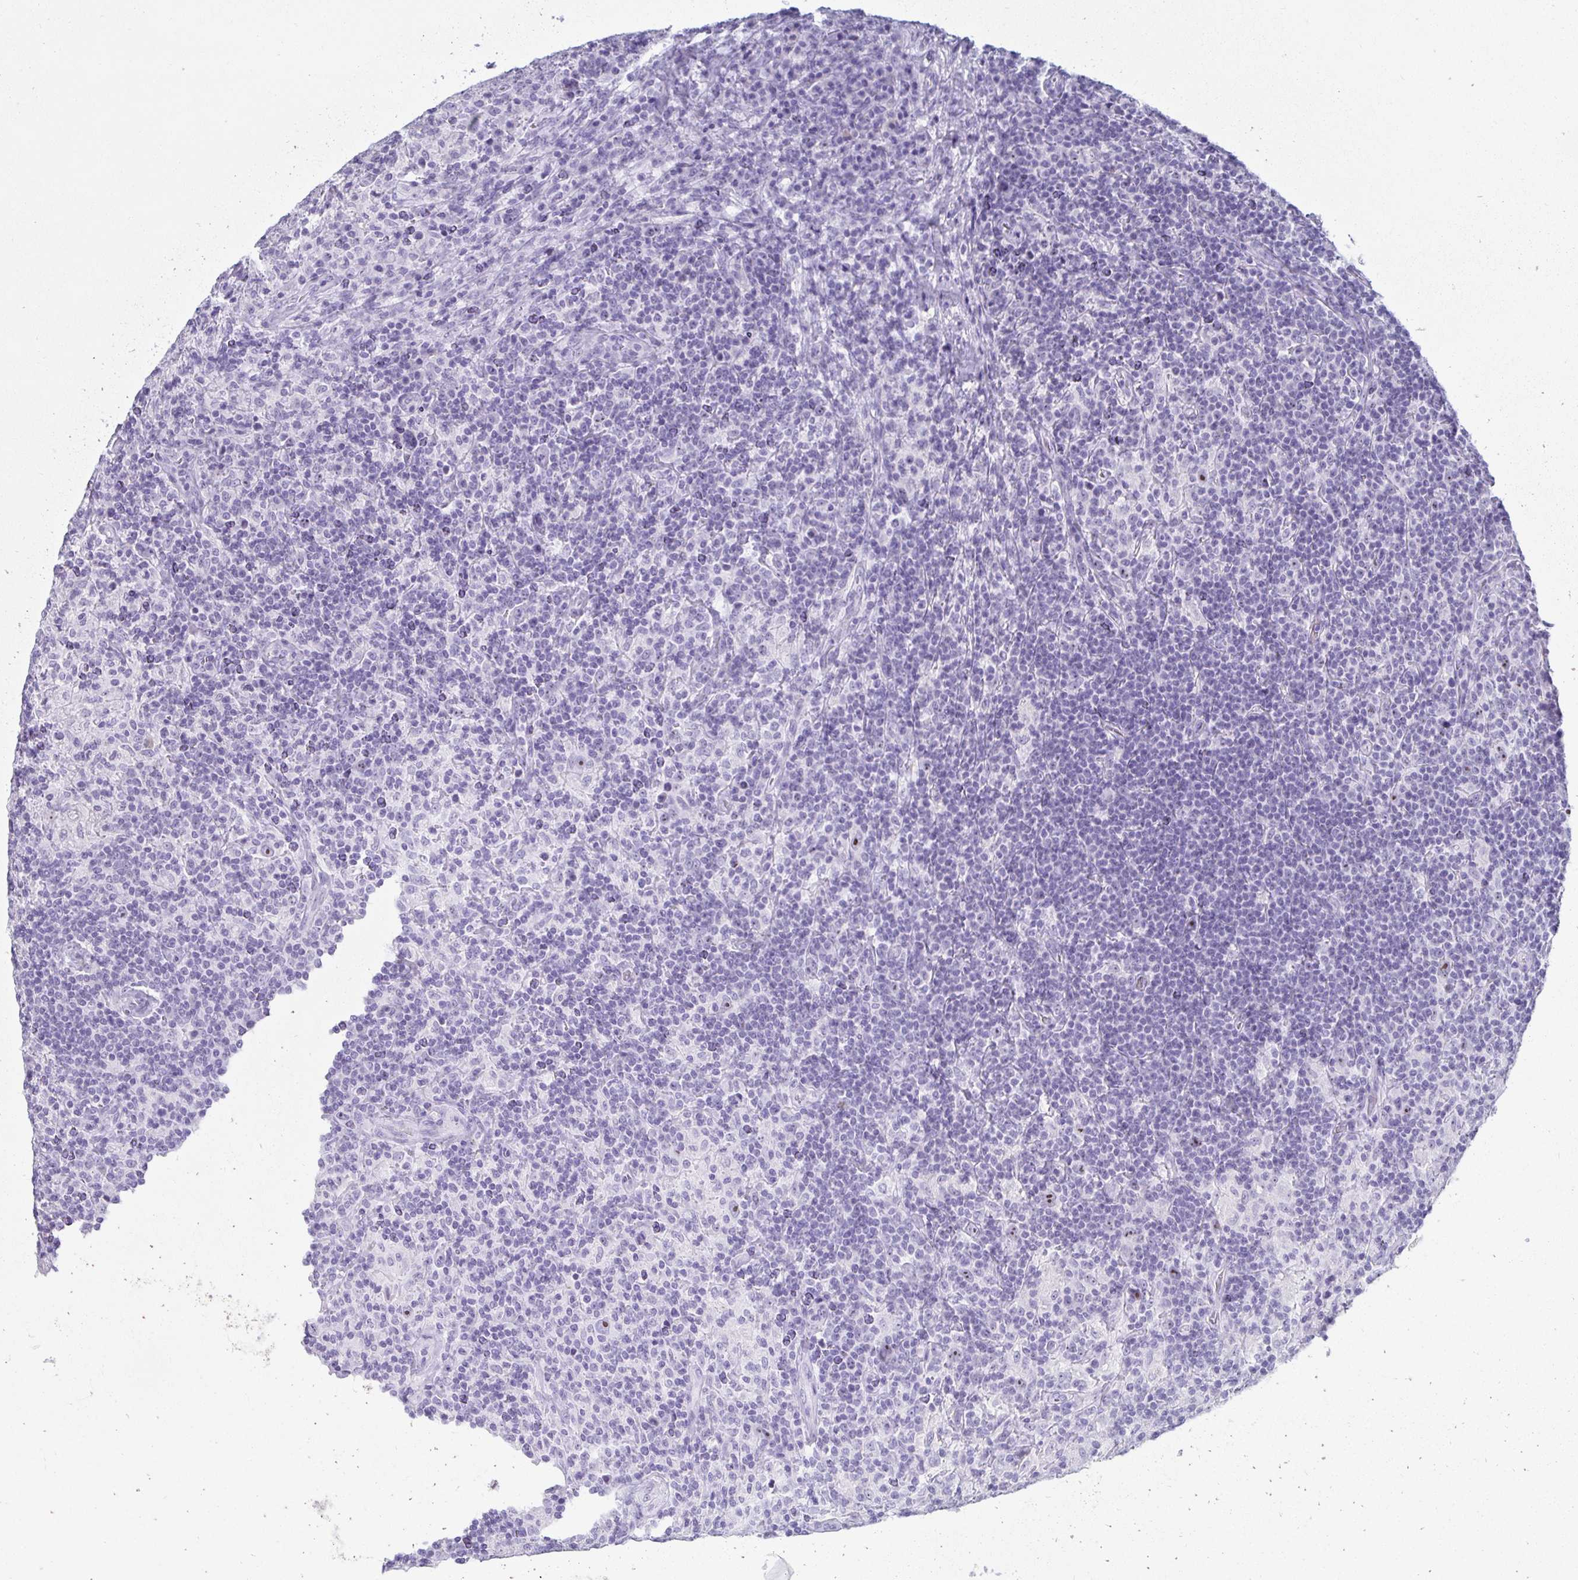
{"staining": {"intensity": "negative", "quantity": "none", "location": "none"}, "tissue": "lymphoma", "cell_type": "Tumor cells", "image_type": "cancer", "snomed": [{"axis": "morphology", "description": "Hodgkin's disease, NOS"}, {"axis": "topography", "description": "Lymph node"}], "caption": "A histopathology image of human lymphoma is negative for staining in tumor cells.", "gene": "CST6", "patient": {"sex": "male", "age": 70}}